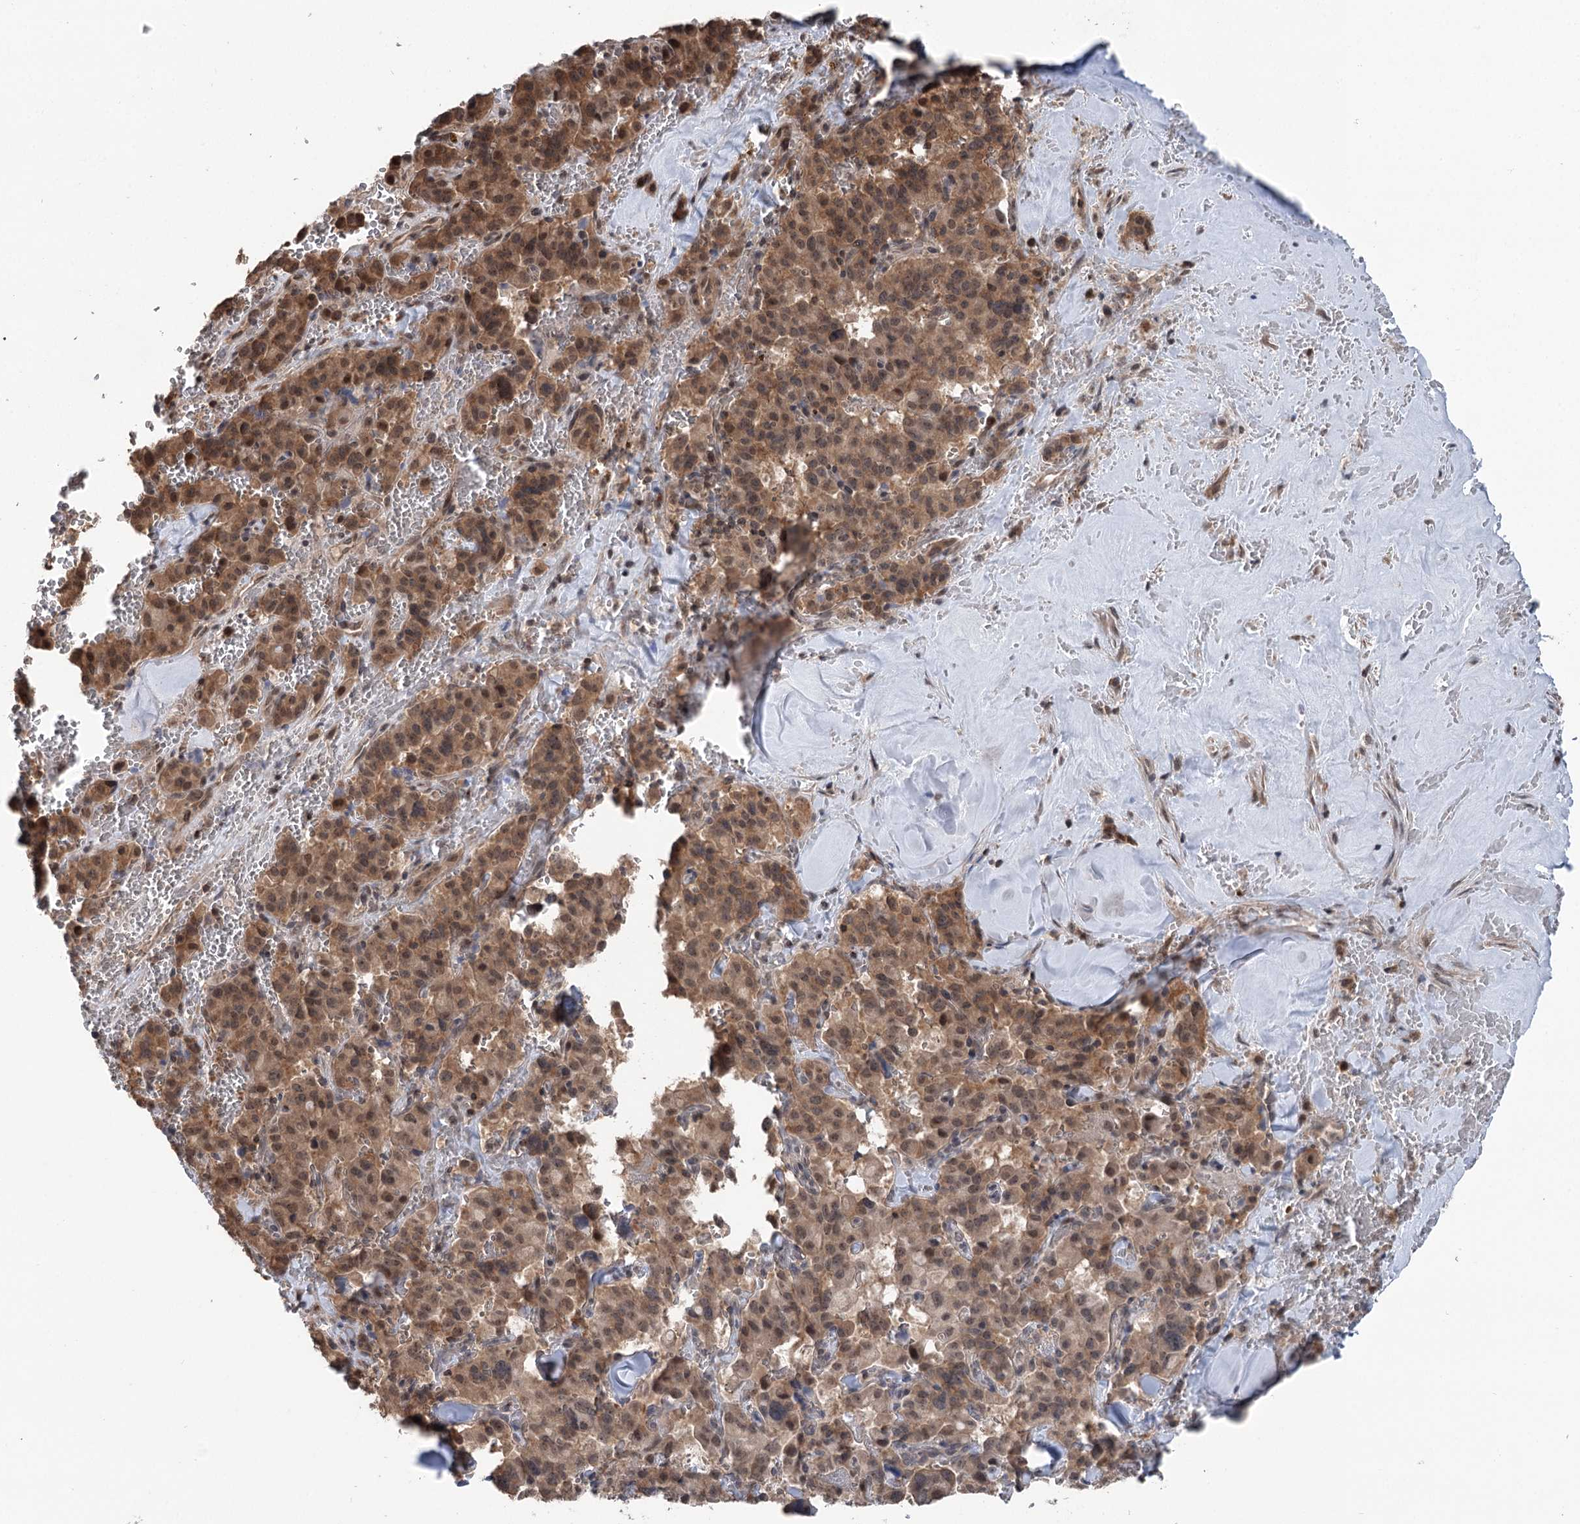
{"staining": {"intensity": "moderate", "quantity": ">75%", "location": "cytoplasmic/membranous,nuclear"}, "tissue": "pancreatic cancer", "cell_type": "Tumor cells", "image_type": "cancer", "snomed": [{"axis": "morphology", "description": "Adenocarcinoma, NOS"}, {"axis": "topography", "description": "Pancreas"}], "caption": "This photomicrograph demonstrates immunohistochemistry (IHC) staining of pancreatic cancer, with medium moderate cytoplasmic/membranous and nuclear positivity in about >75% of tumor cells.", "gene": "CCSER2", "patient": {"sex": "male", "age": 65}}